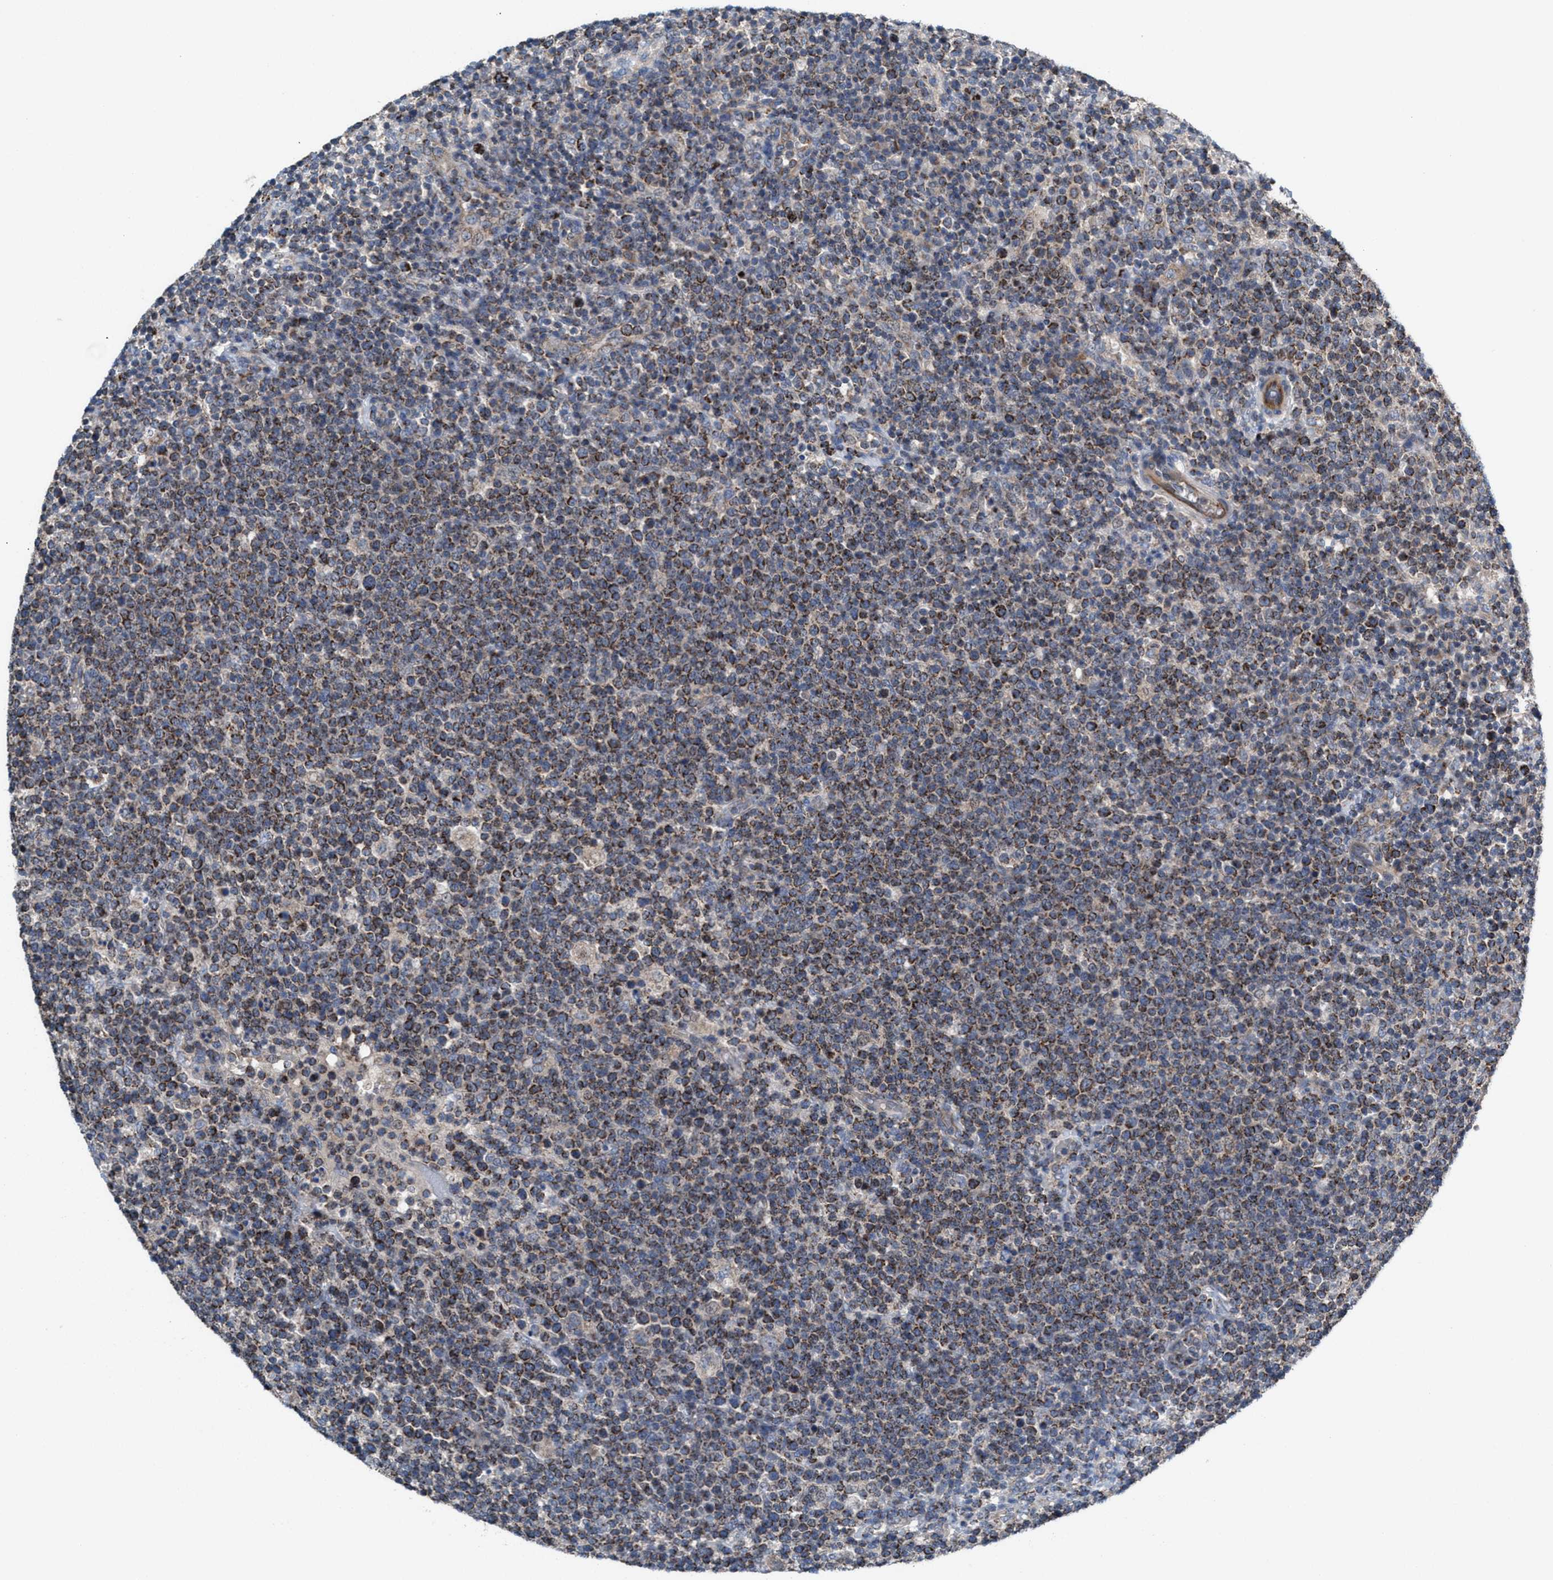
{"staining": {"intensity": "moderate", "quantity": ">75%", "location": "cytoplasmic/membranous"}, "tissue": "lymphoma", "cell_type": "Tumor cells", "image_type": "cancer", "snomed": [{"axis": "morphology", "description": "Malignant lymphoma, non-Hodgkin's type, High grade"}, {"axis": "topography", "description": "Lymph node"}], "caption": "Moderate cytoplasmic/membranous positivity is present in approximately >75% of tumor cells in lymphoma. Nuclei are stained in blue.", "gene": "MRM1", "patient": {"sex": "male", "age": 61}}